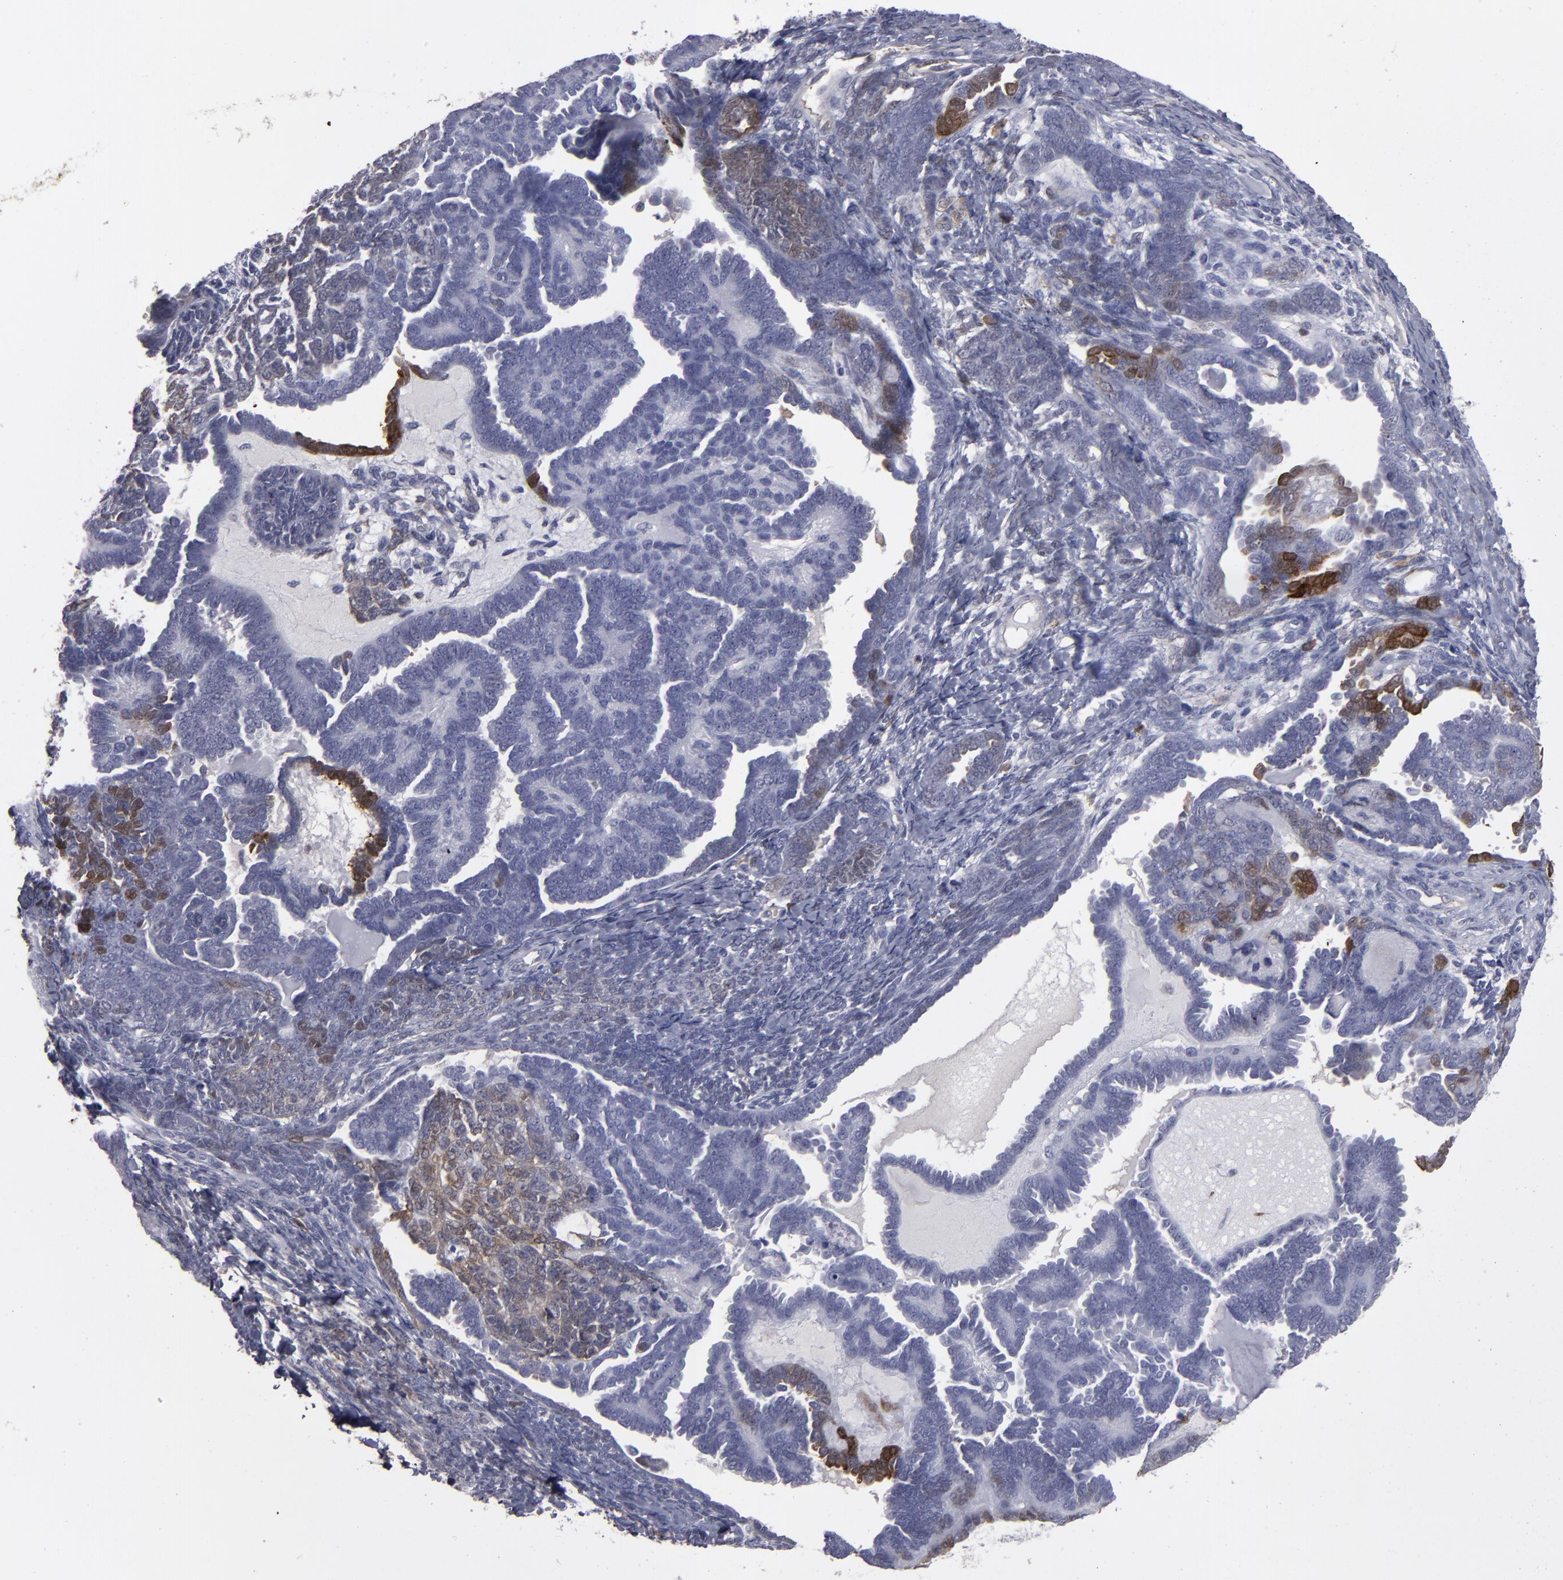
{"staining": {"intensity": "moderate", "quantity": "<25%", "location": "cytoplasmic/membranous"}, "tissue": "endometrial cancer", "cell_type": "Tumor cells", "image_type": "cancer", "snomed": [{"axis": "morphology", "description": "Neoplasm, malignant, NOS"}, {"axis": "topography", "description": "Endometrium"}], "caption": "A low amount of moderate cytoplasmic/membranous positivity is seen in about <25% of tumor cells in endometrial cancer (neoplasm (malignant)) tissue.", "gene": "SEMA3G", "patient": {"sex": "female", "age": 74}}